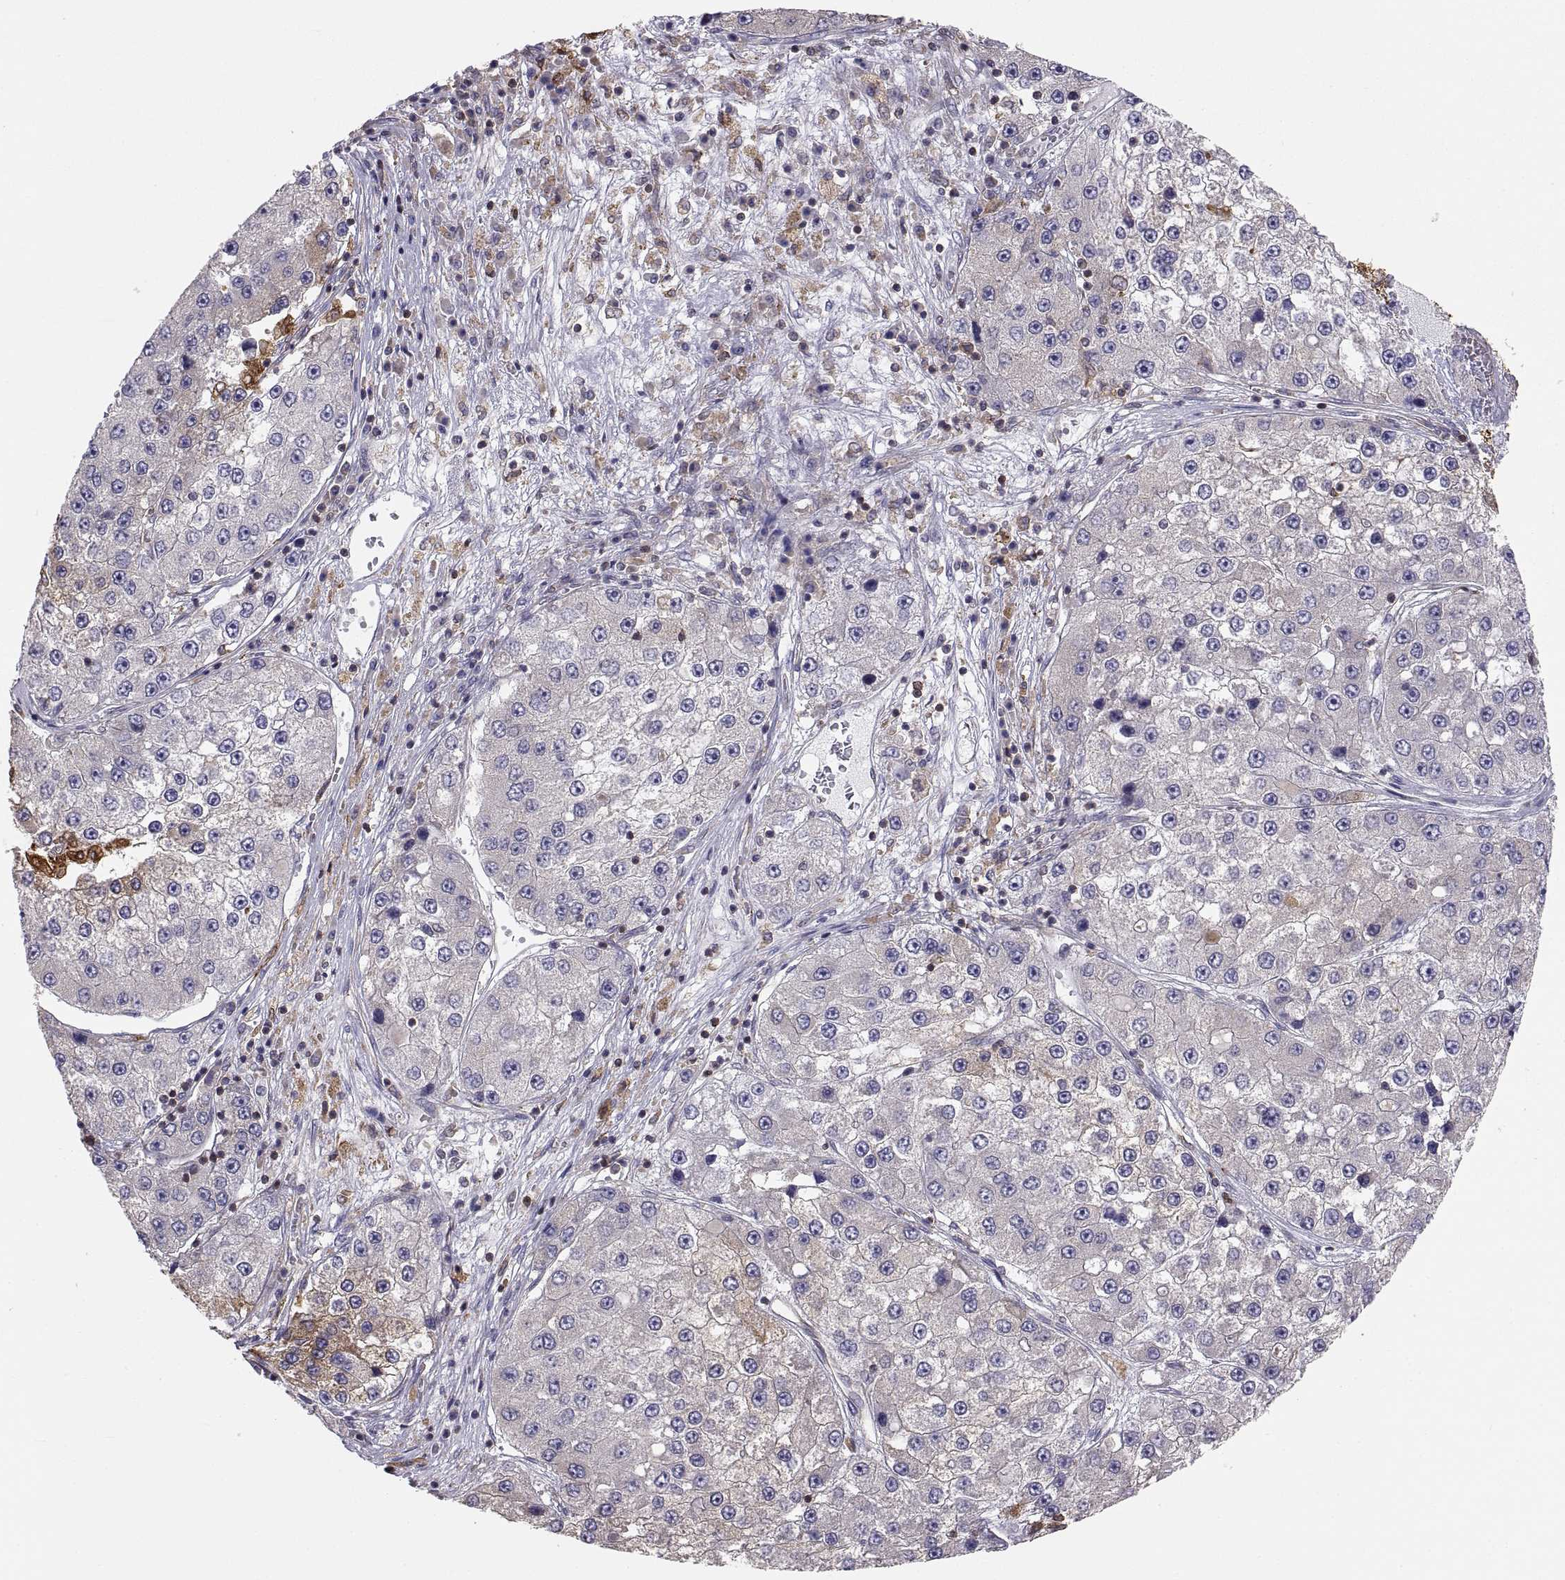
{"staining": {"intensity": "weak", "quantity": "<25%", "location": "cytoplasmic/membranous"}, "tissue": "liver cancer", "cell_type": "Tumor cells", "image_type": "cancer", "snomed": [{"axis": "morphology", "description": "Carcinoma, Hepatocellular, NOS"}, {"axis": "topography", "description": "Liver"}], "caption": "DAB (3,3'-diaminobenzidine) immunohistochemical staining of liver cancer demonstrates no significant positivity in tumor cells. (Stains: DAB (3,3'-diaminobenzidine) immunohistochemistry with hematoxylin counter stain, Microscopy: brightfield microscopy at high magnification).", "gene": "ERO1A", "patient": {"sex": "female", "age": 73}}